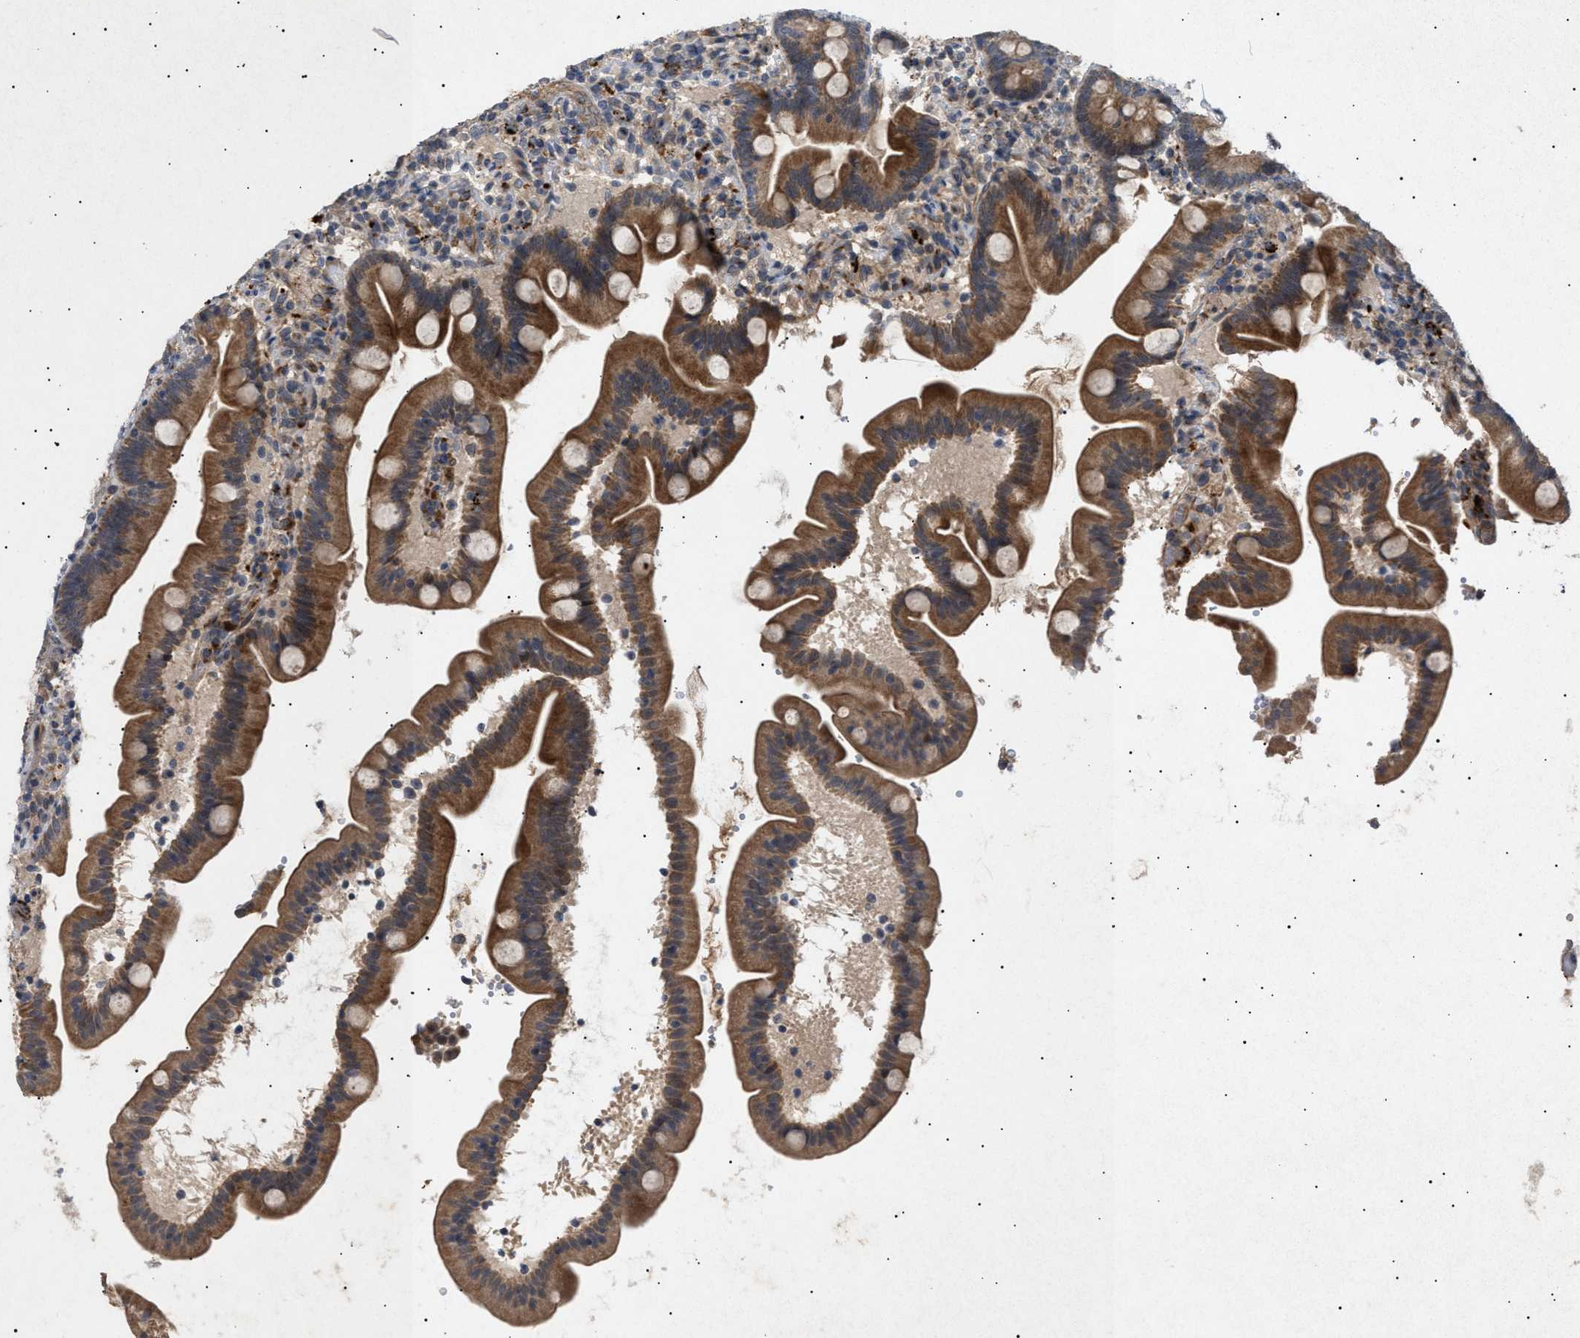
{"staining": {"intensity": "moderate", "quantity": ">75%", "location": "cytoplasmic/membranous"}, "tissue": "duodenum", "cell_type": "Glandular cells", "image_type": "normal", "snomed": [{"axis": "morphology", "description": "Normal tissue, NOS"}, {"axis": "topography", "description": "Duodenum"}], "caption": "Immunohistochemistry image of benign human duodenum stained for a protein (brown), which shows medium levels of moderate cytoplasmic/membranous staining in about >75% of glandular cells.", "gene": "SIRT5", "patient": {"sex": "male", "age": 54}}